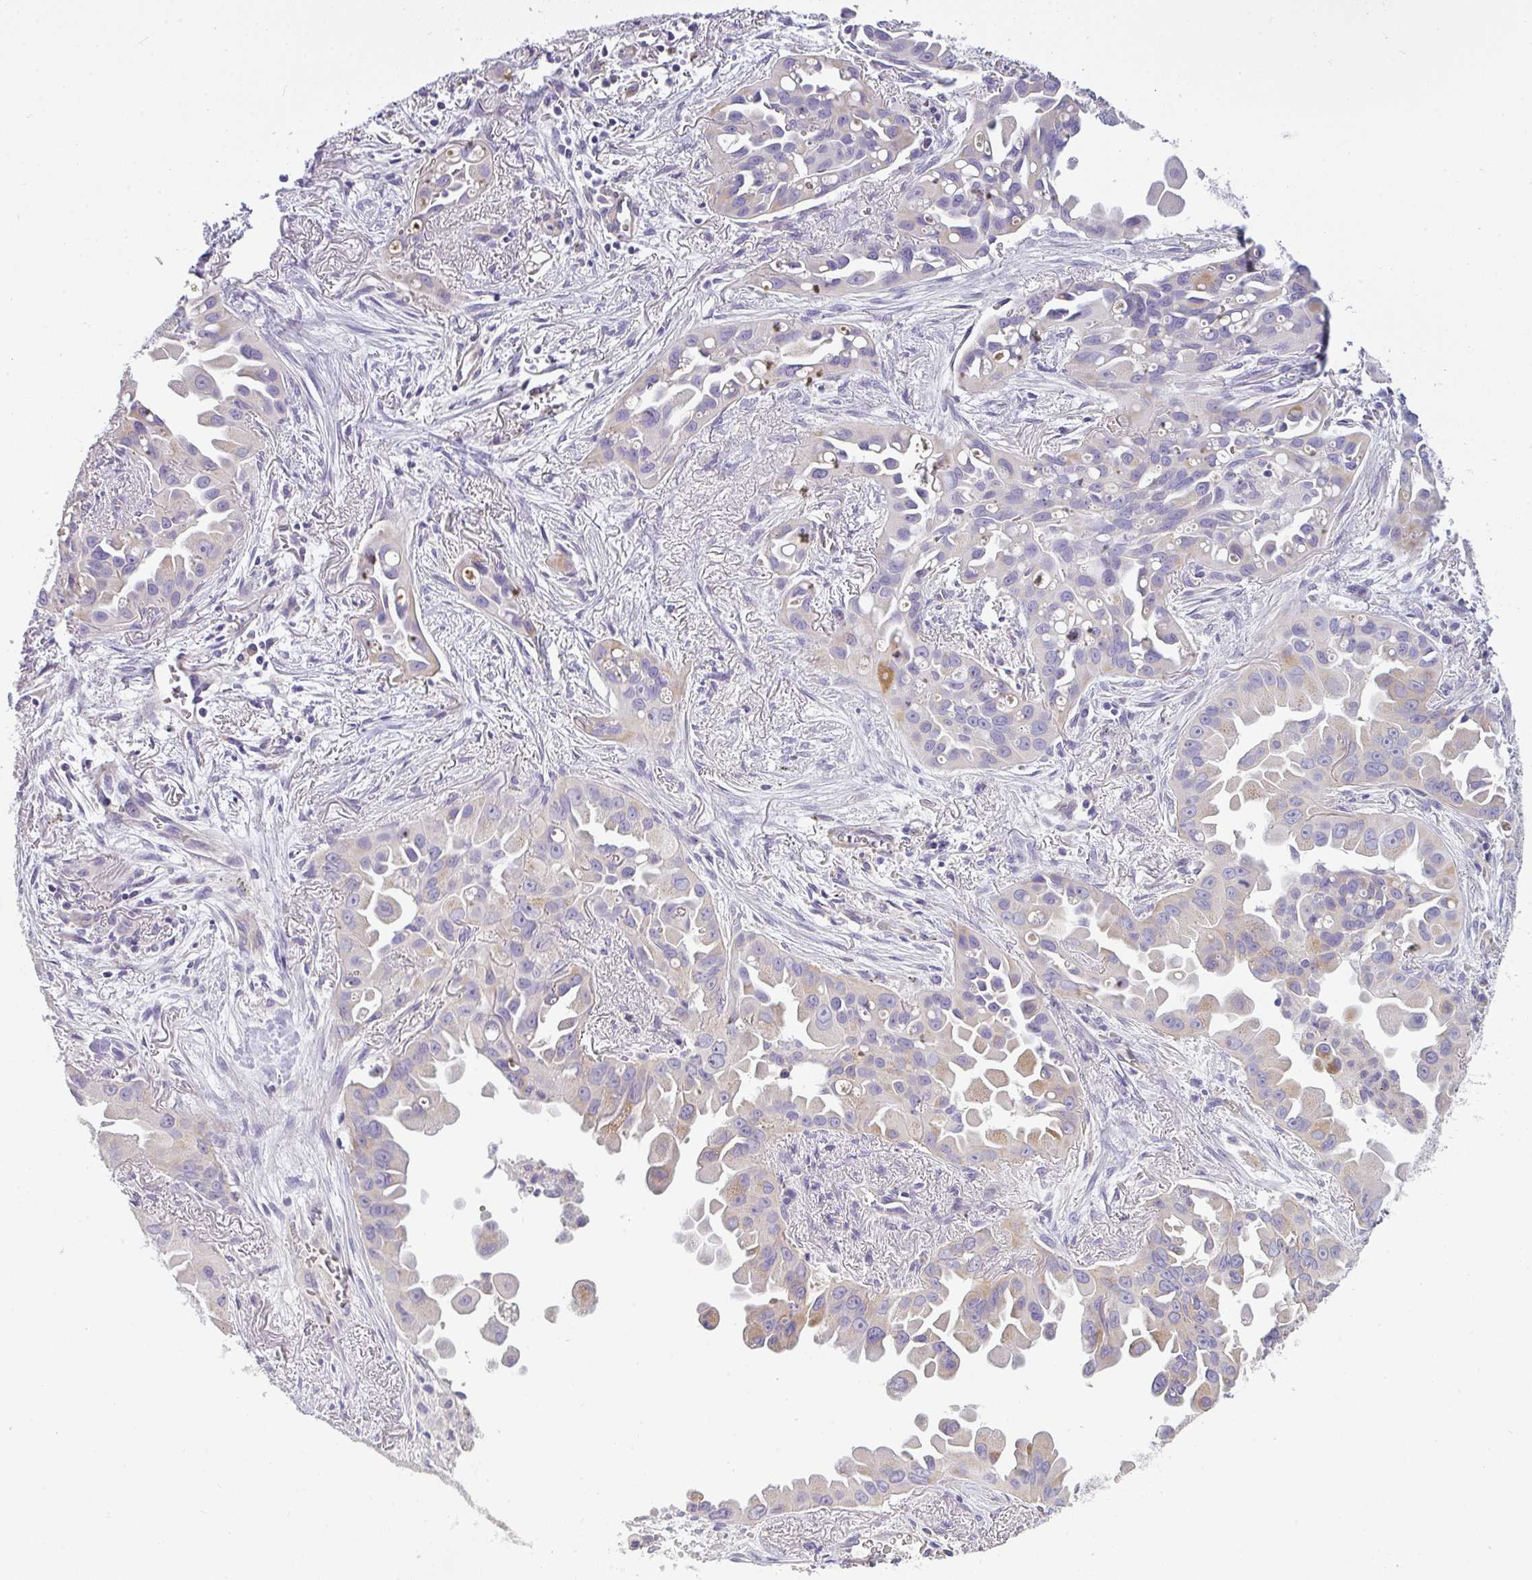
{"staining": {"intensity": "moderate", "quantity": "<25%", "location": "cytoplasmic/membranous"}, "tissue": "lung cancer", "cell_type": "Tumor cells", "image_type": "cancer", "snomed": [{"axis": "morphology", "description": "Adenocarcinoma, NOS"}, {"axis": "topography", "description": "Lung"}], "caption": "Brown immunohistochemical staining in human lung cancer (adenocarcinoma) shows moderate cytoplasmic/membranous positivity in about <25% of tumor cells.", "gene": "FILIP1", "patient": {"sex": "male", "age": 68}}